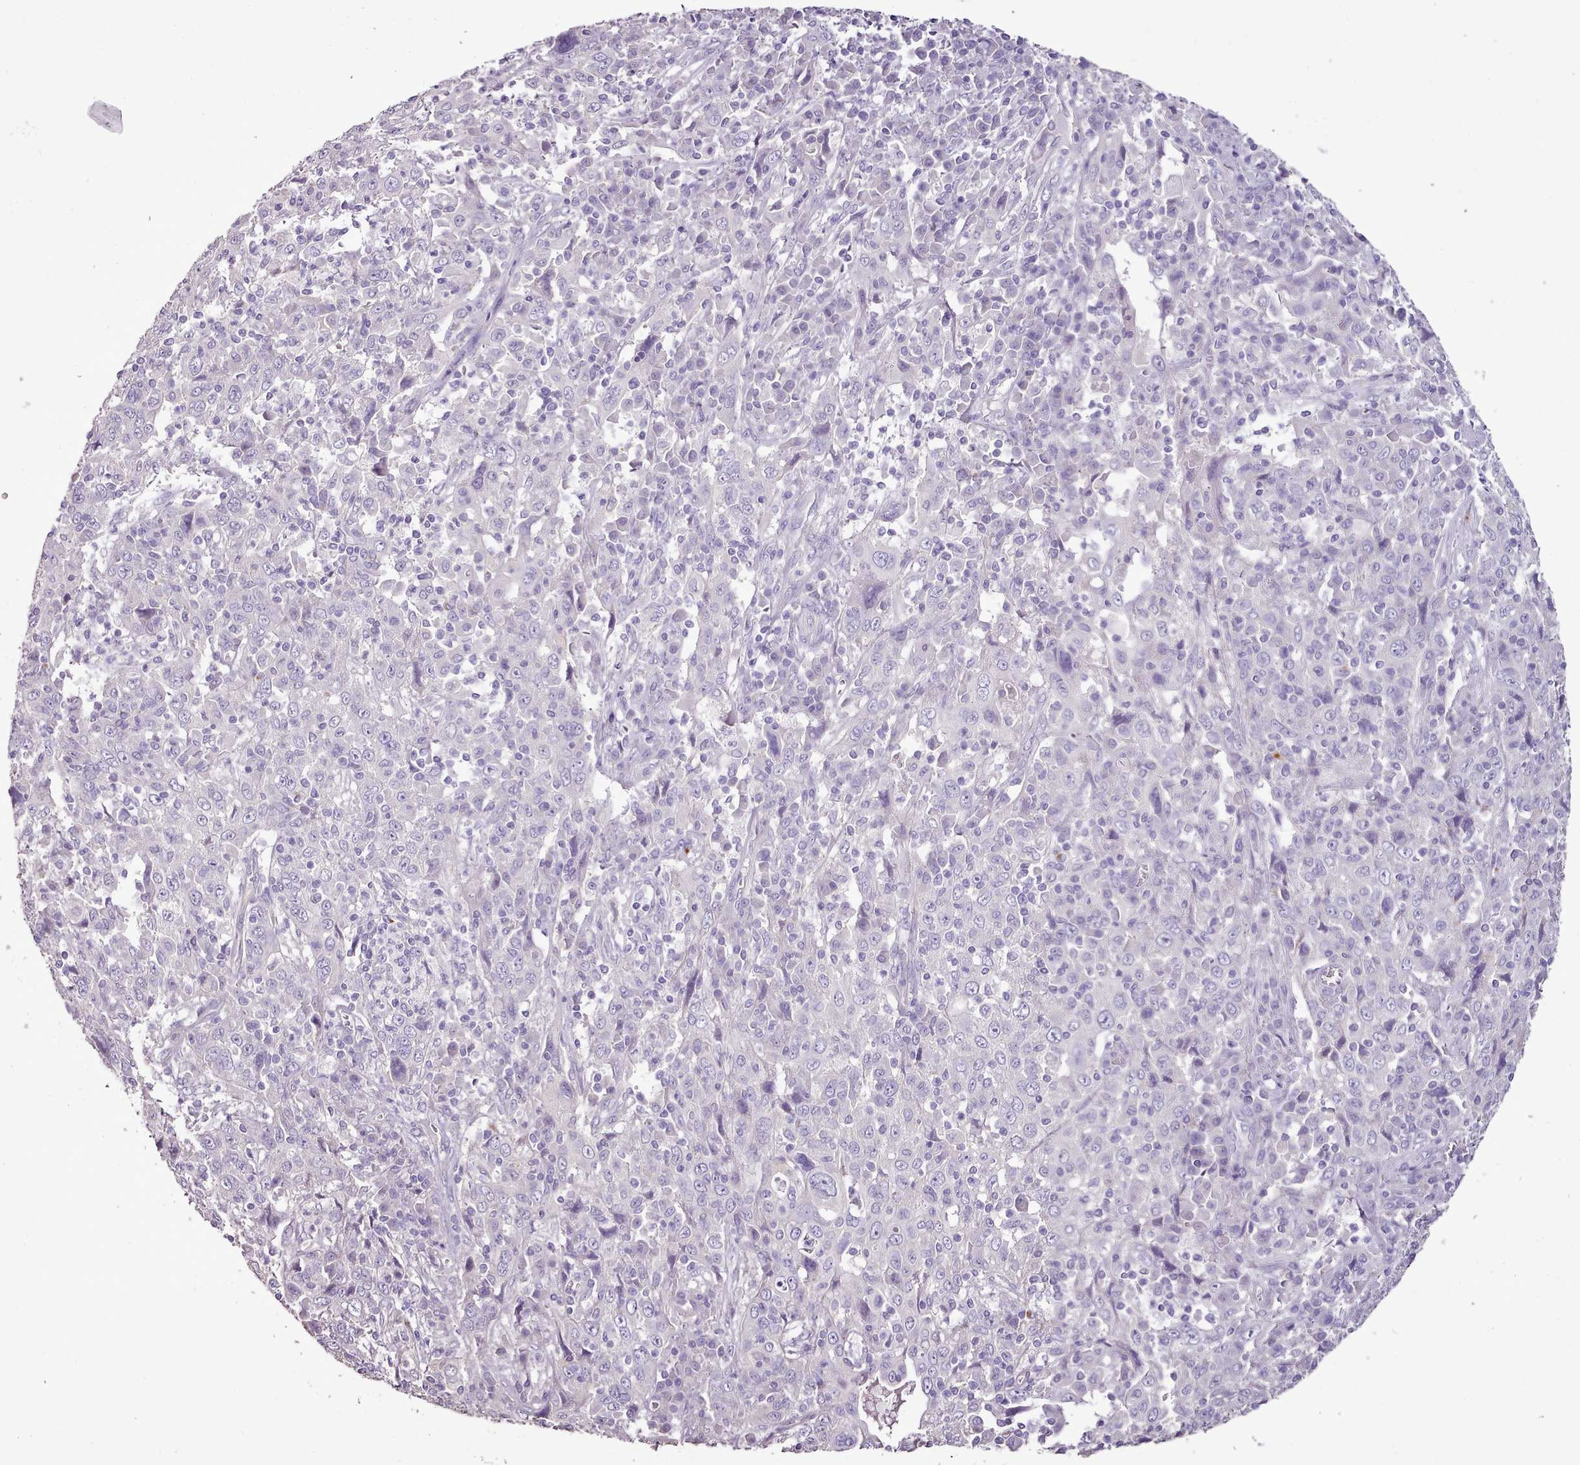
{"staining": {"intensity": "negative", "quantity": "none", "location": "none"}, "tissue": "cervical cancer", "cell_type": "Tumor cells", "image_type": "cancer", "snomed": [{"axis": "morphology", "description": "Squamous cell carcinoma, NOS"}, {"axis": "topography", "description": "Cervix"}], "caption": "DAB (3,3'-diaminobenzidine) immunohistochemical staining of cervical cancer (squamous cell carcinoma) reveals no significant staining in tumor cells.", "gene": "BLOC1S2", "patient": {"sex": "female", "age": 46}}